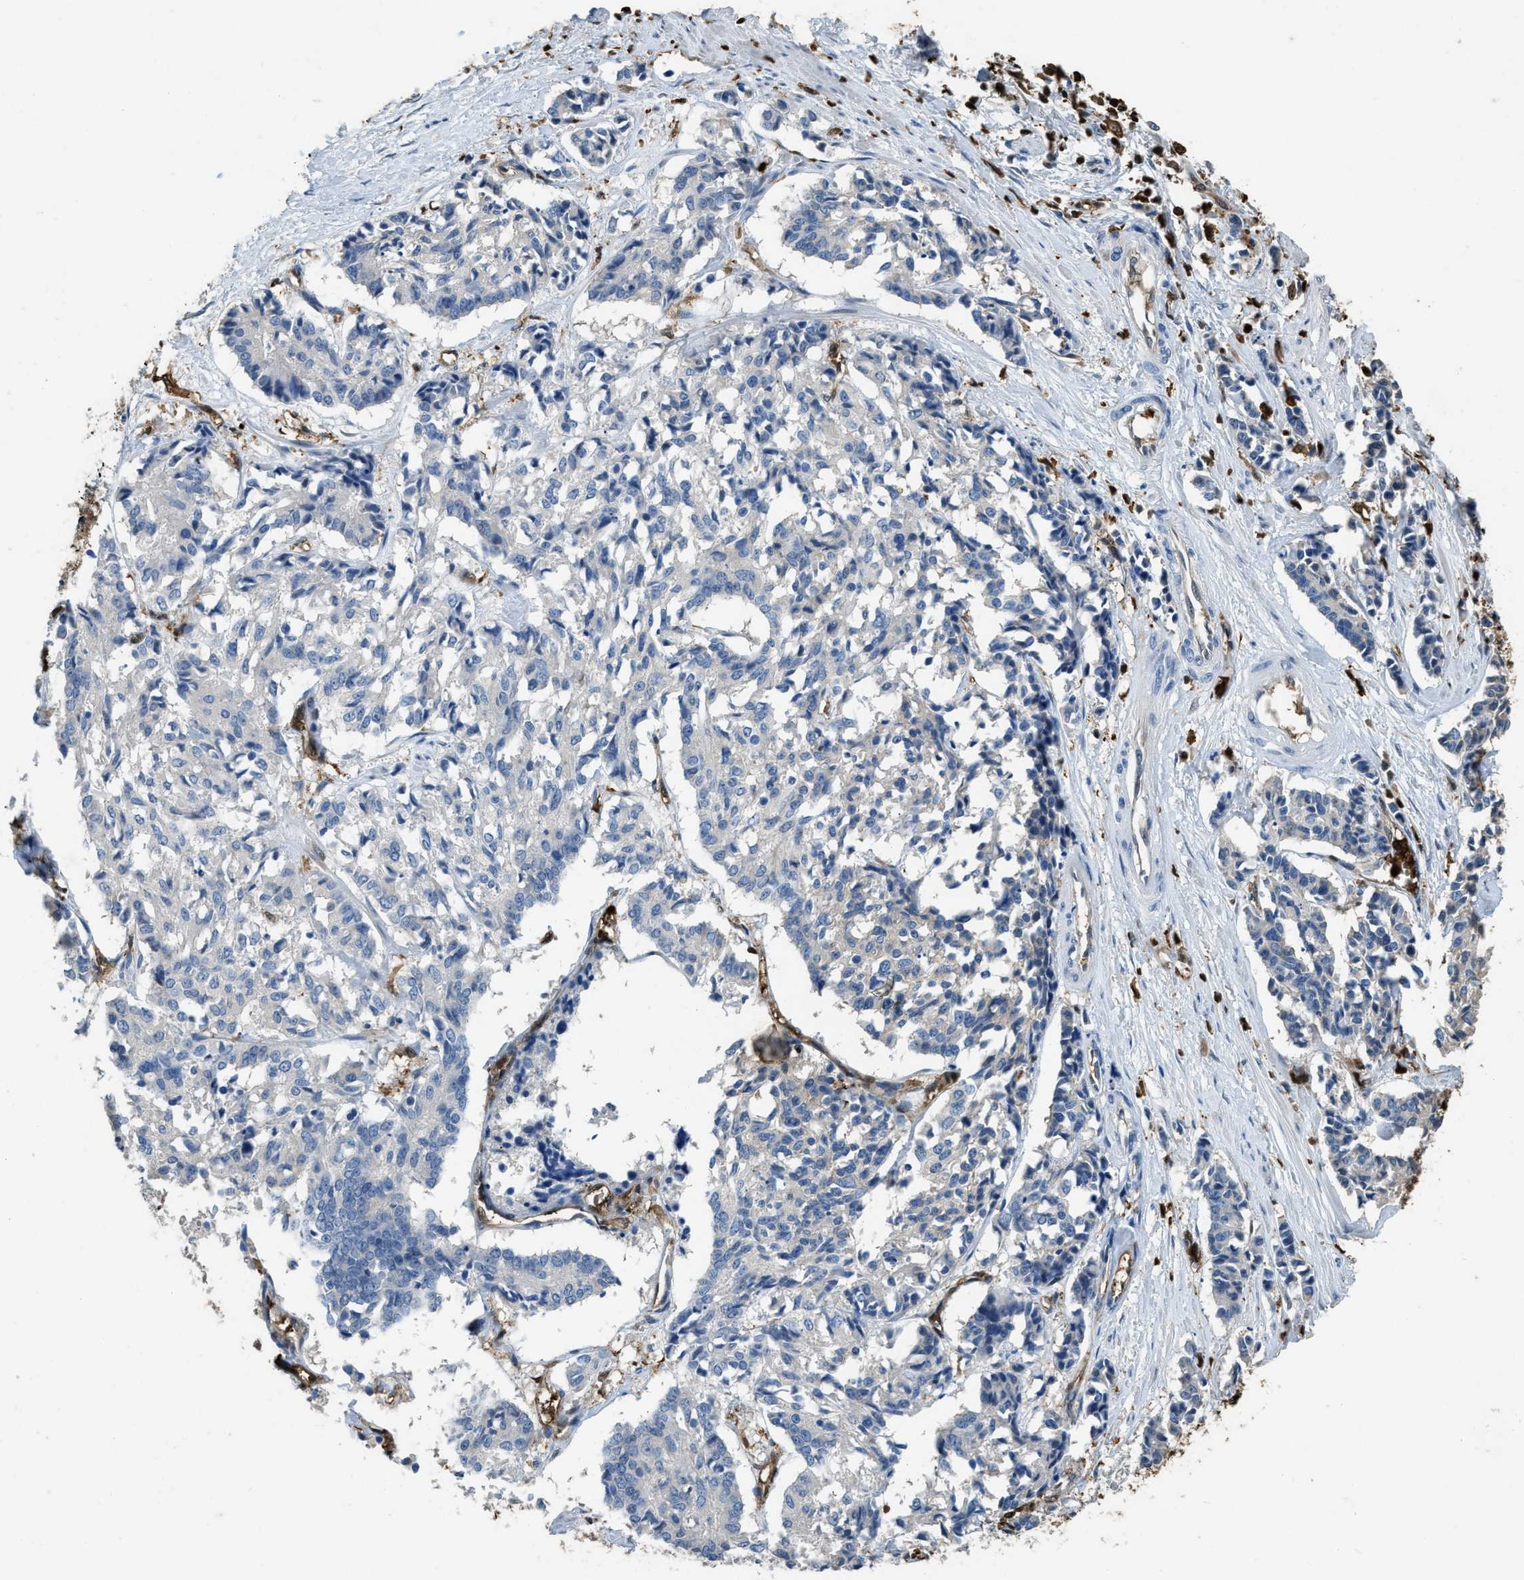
{"staining": {"intensity": "negative", "quantity": "none", "location": "none"}, "tissue": "cervical cancer", "cell_type": "Tumor cells", "image_type": "cancer", "snomed": [{"axis": "morphology", "description": "Squamous cell carcinoma, NOS"}, {"axis": "topography", "description": "Cervix"}], "caption": "There is no significant staining in tumor cells of cervical squamous cell carcinoma.", "gene": "ARHGDIB", "patient": {"sex": "female", "age": 35}}